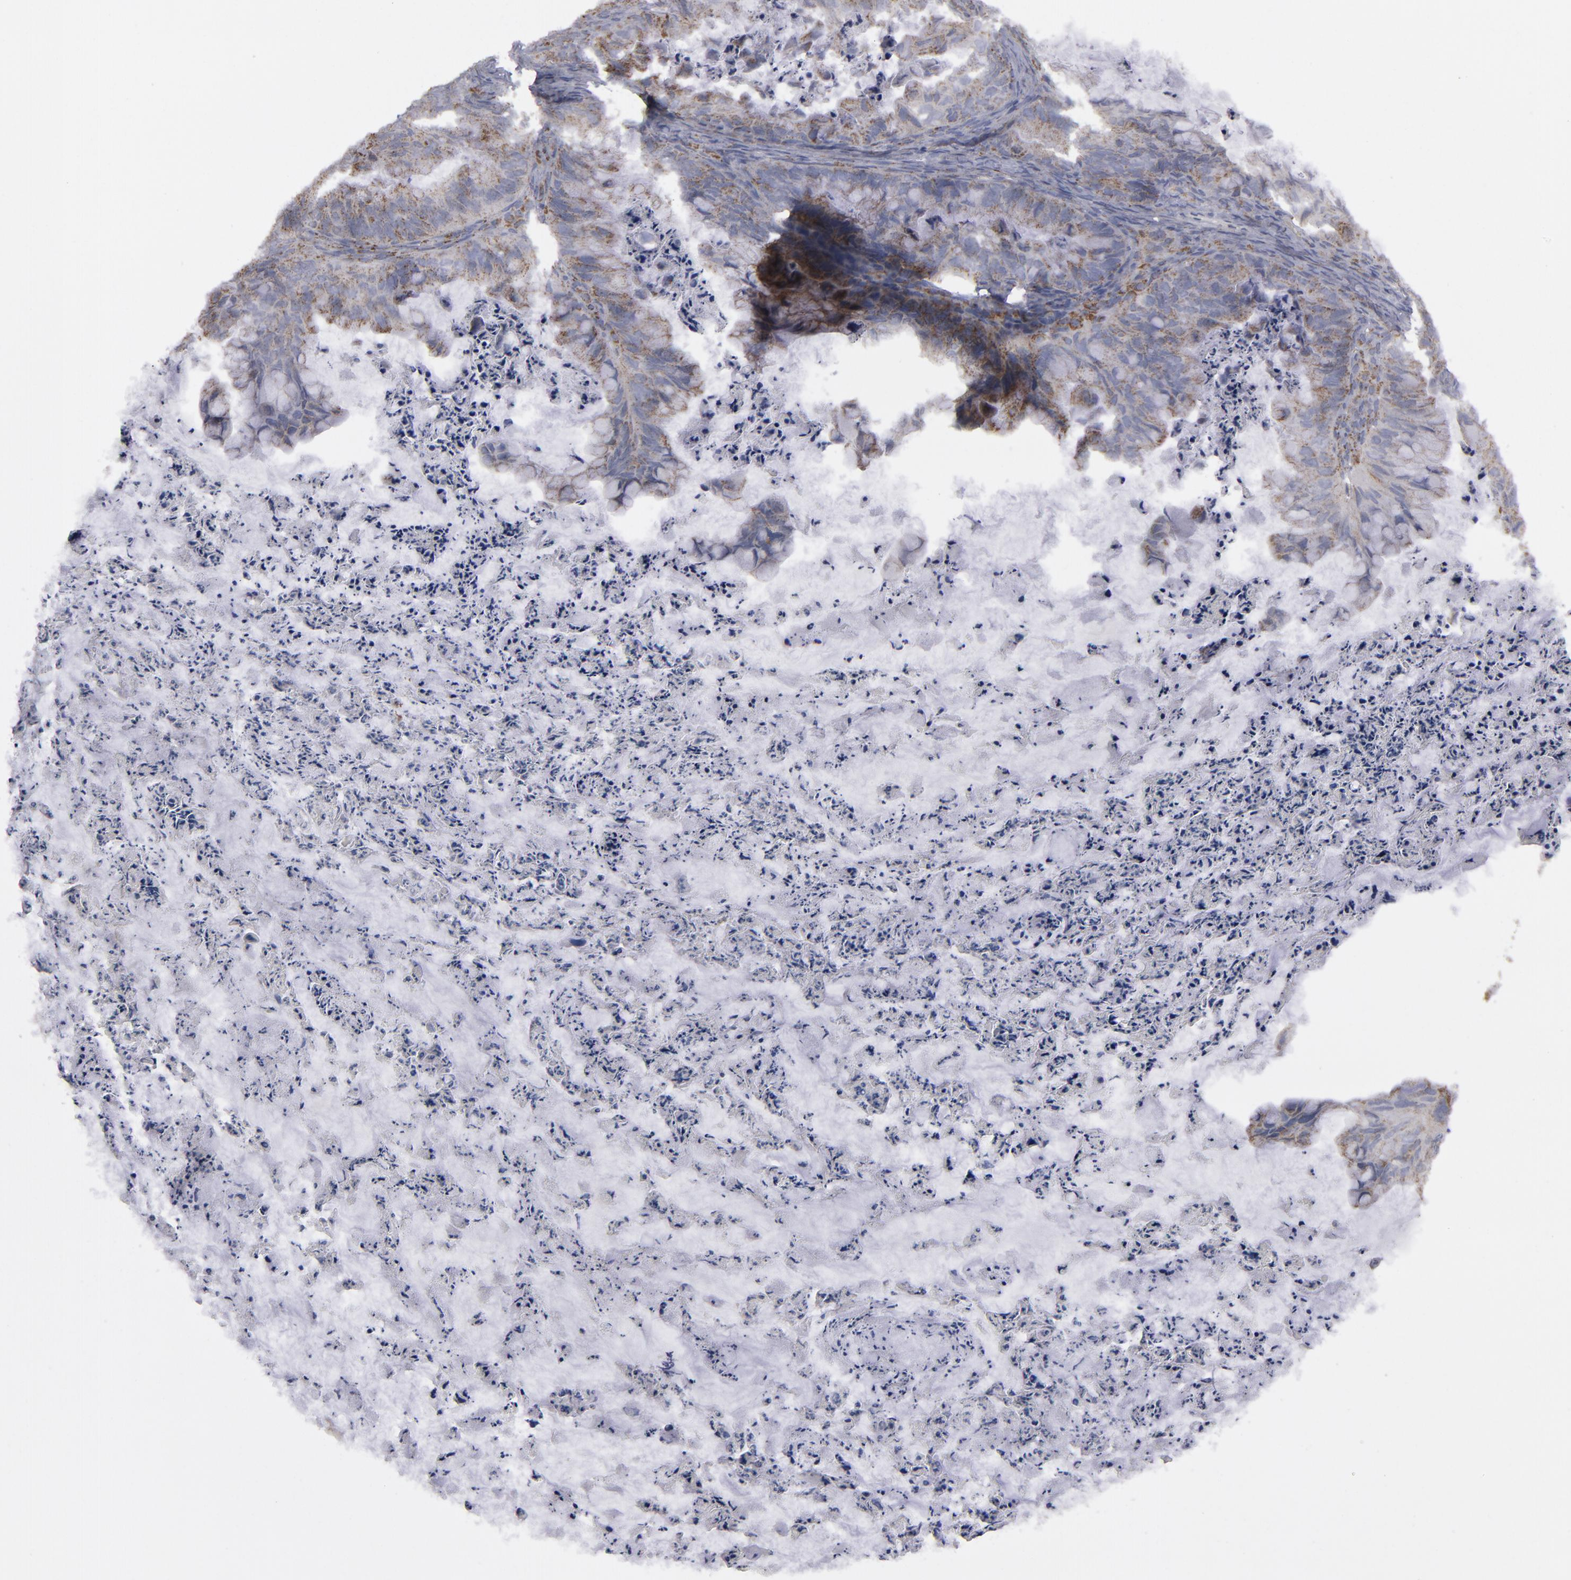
{"staining": {"intensity": "moderate", "quantity": "25%-75%", "location": "cytoplasmic/membranous"}, "tissue": "ovarian cancer", "cell_type": "Tumor cells", "image_type": "cancer", "snomed": [{"axis": "morphology", "description": "Cystadenocarcinoma, mucinous, NOS"}, {"axis": "topography", "description": "Ovary"}], "caption": "A medium amount of moderate cytoplasmic/membranous staining is present in about 25%-75% of tumor cells in ovarian mucinous cystadenocarcinoma tissue. The protein is stained brown, and the nuclei are stained in blue (DAB IHC with brightfield microscopy, high magnification).", "gene": "MYOM2", "patient": {"sex": "female", "age": 36}}